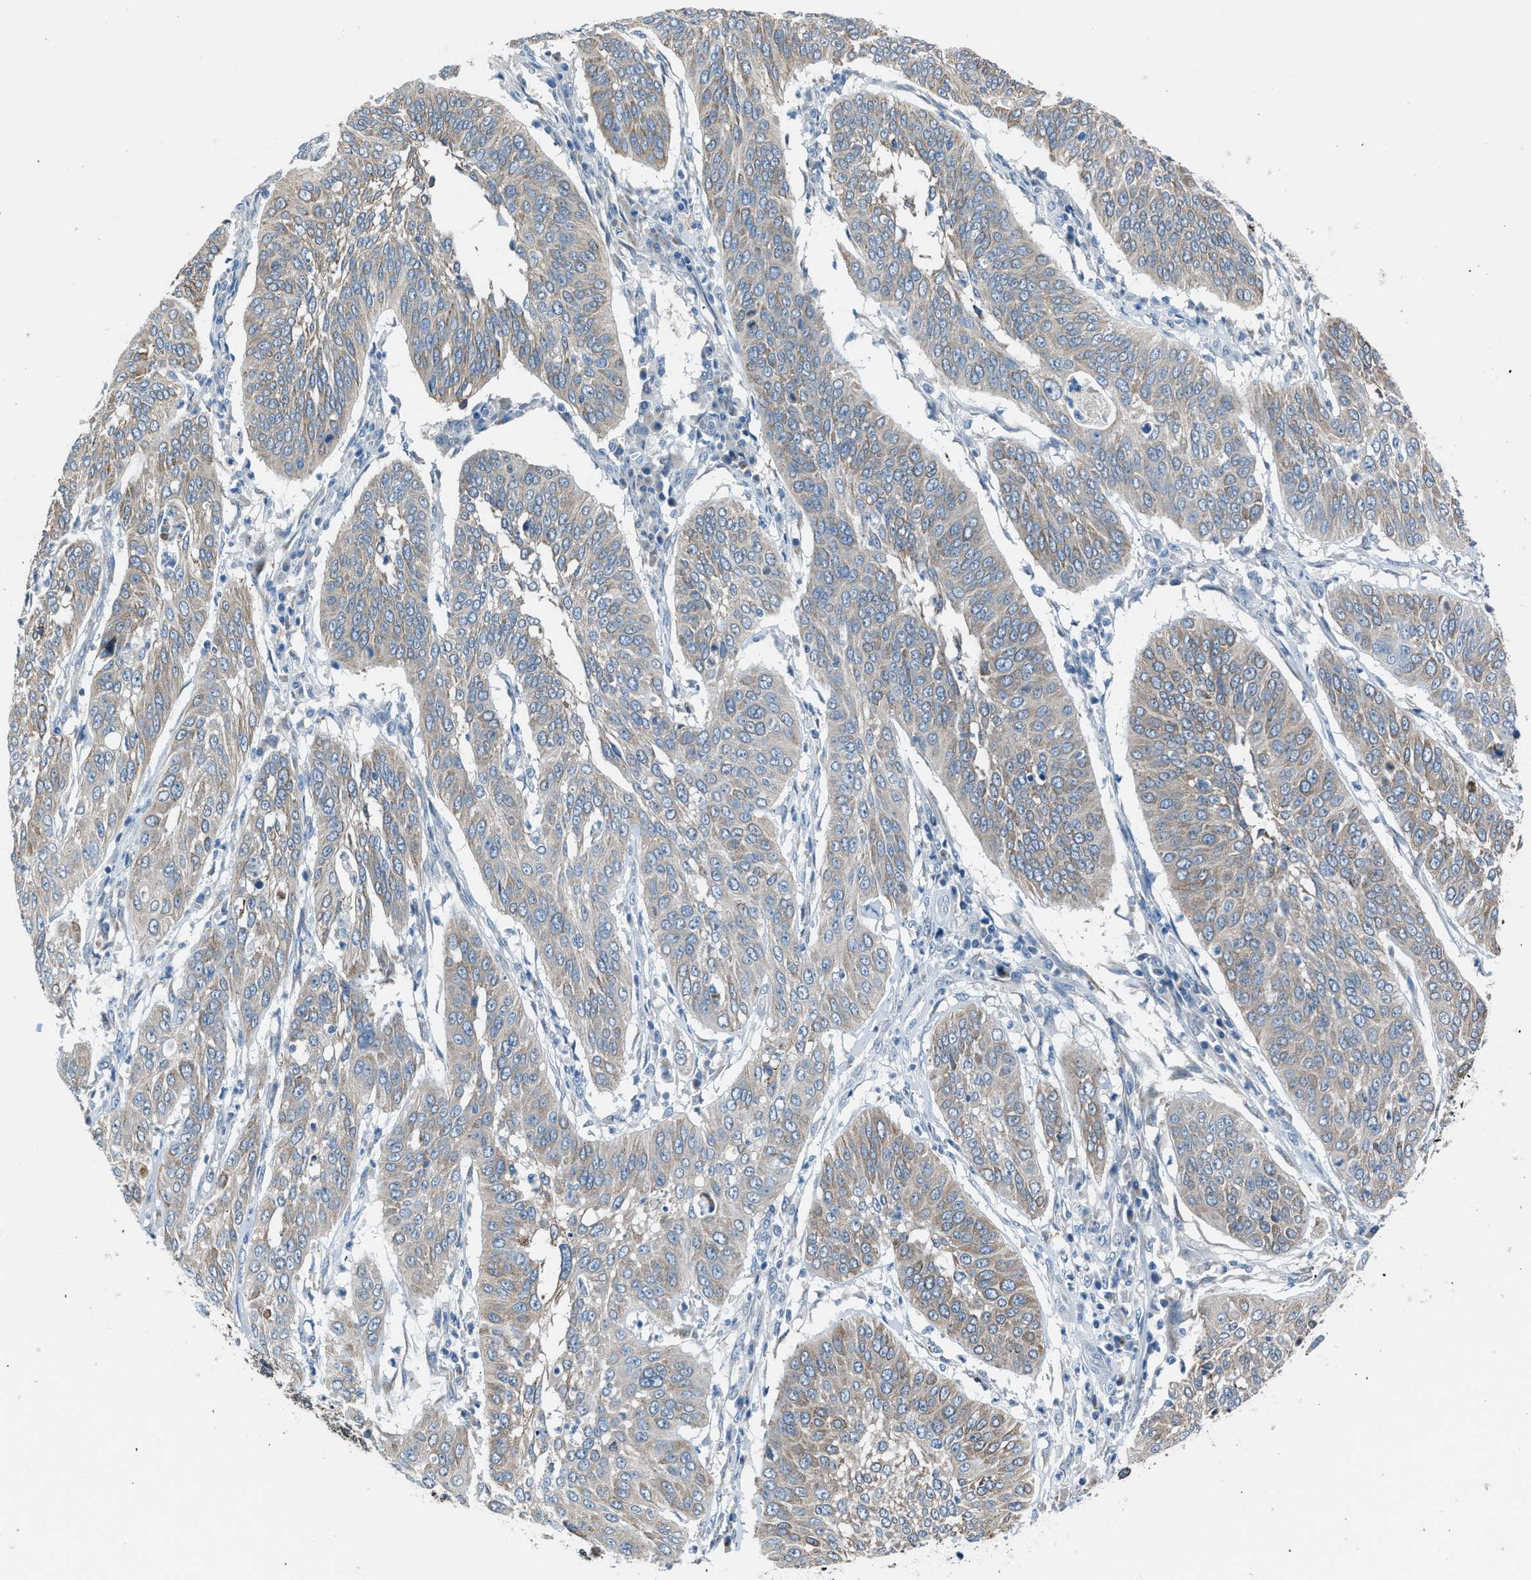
{"staining": {"intensity": "weak", "quantity": "25%-75%", "location": "cytoplasmic/membranous"}, "tissue": "cervical cancer", "cell_type": "Tumor cells", "image_type": "cancer", "snomed": [{"axis": "morphology", "description": "Normal tissue, NOS"}, {"axis": "morphology", "description": "Squamous cell carcinoma, NOS"}, {"axis": "topography", "description": "Cervix"}], "caption": "Cervical cancer stained for a protein (brown) exhibits weak cytoplasmic/membranous positive staining in about 25%-75% of tumor cells.", "gene": "RNF41", "patient": {"sex": "female", "age": 39}}